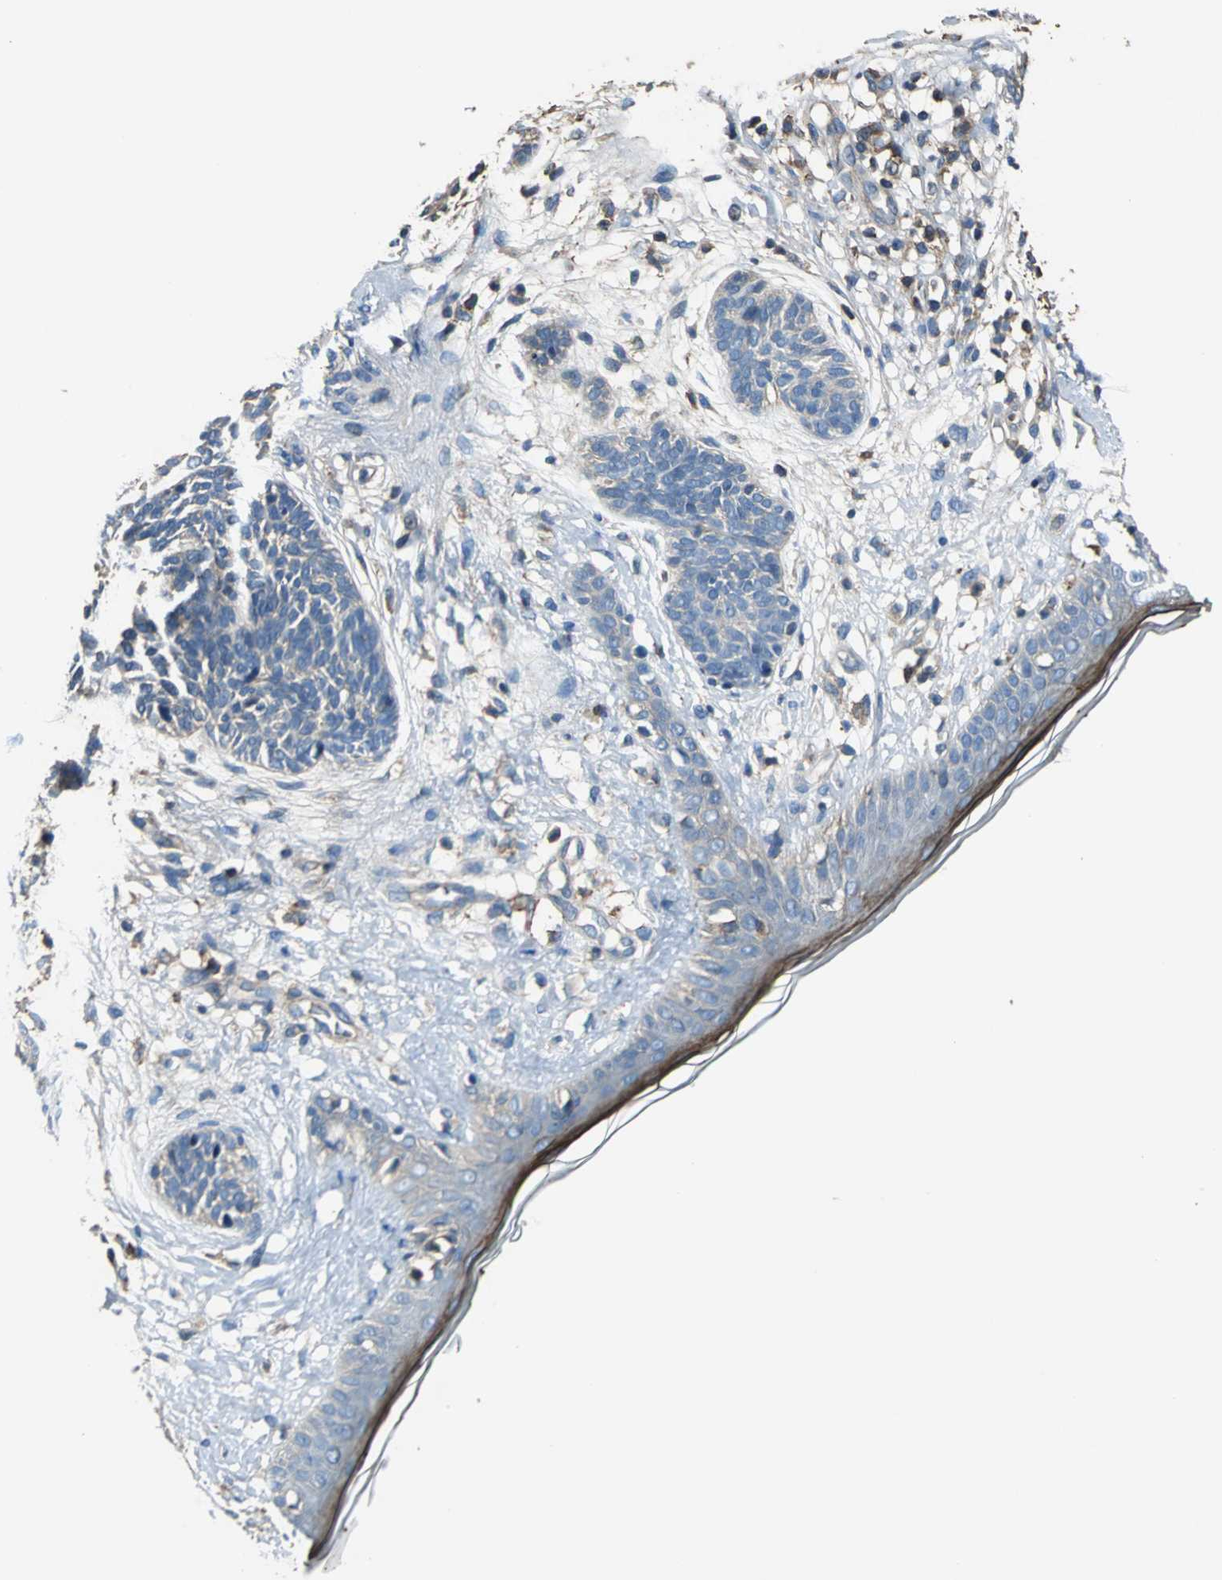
{"staining": {"intensity": "weak", "quantity": "25%-75%", "location": "cytoplasmic/membranous"}, "tissue": "skin cancer", "cell_type": "Tumor cells", "image_type": "cancer", "snomed": [{"axis": "morphology", "description": "Normal tissue, NOS"}, {"axis": "morphology", "description": "Basal cell carcinoma"}, {"axis": "topography", "description": "Skin"}], "caption": "High-magnification brightfield microscopy of skin cancer stained with DAB (brown) and counterstained with hematoxylin (blue). tumor cells exhibit weak cytoplasmic/membranous expression is present in approximately25%-75% of cells. (DAB (3,3'-diaminobenzidine) = brown stain, brightfield microscopy at high magnification).", "gene": "PARVA", "patient": {"sex": "male", "age": 63}}